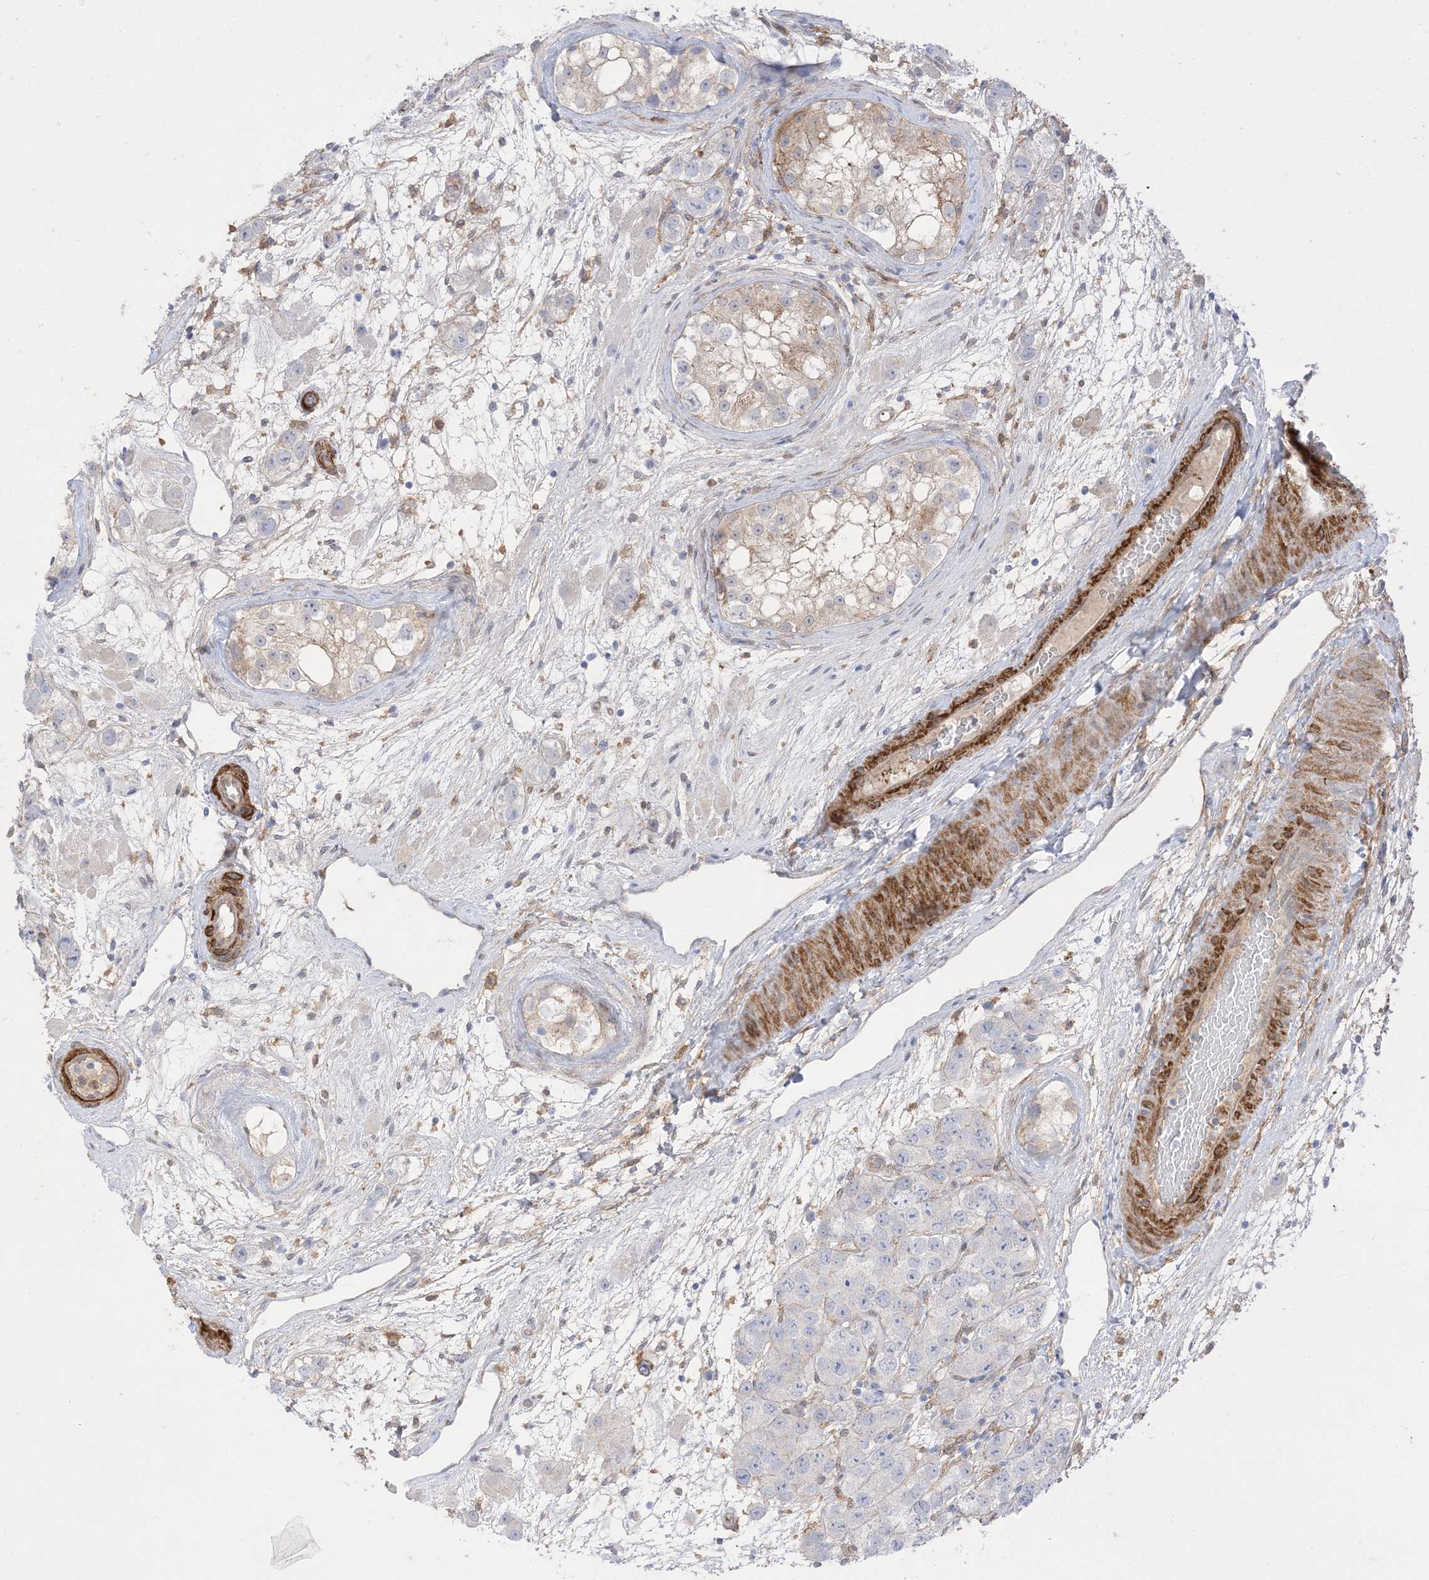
{"staining": {"intensity": "negative", "quantity": "none", "location": "none"}, "tissue": "testis cancer", "cell_type": "Tumor cells", "image_type": "cancer", "snomed": [{"axis": "morphology", "description": "Seminoma, NOS"}, {"axis": "topography", "description": "Testis"}], "caption": "High power microscopy histopathology image of an immunohistochemistry micrograph of testis seminoma, revealing no significant positivity in tumor cells.", "gene": "GSN", "patient": {"sex": "male", "age": 28}}